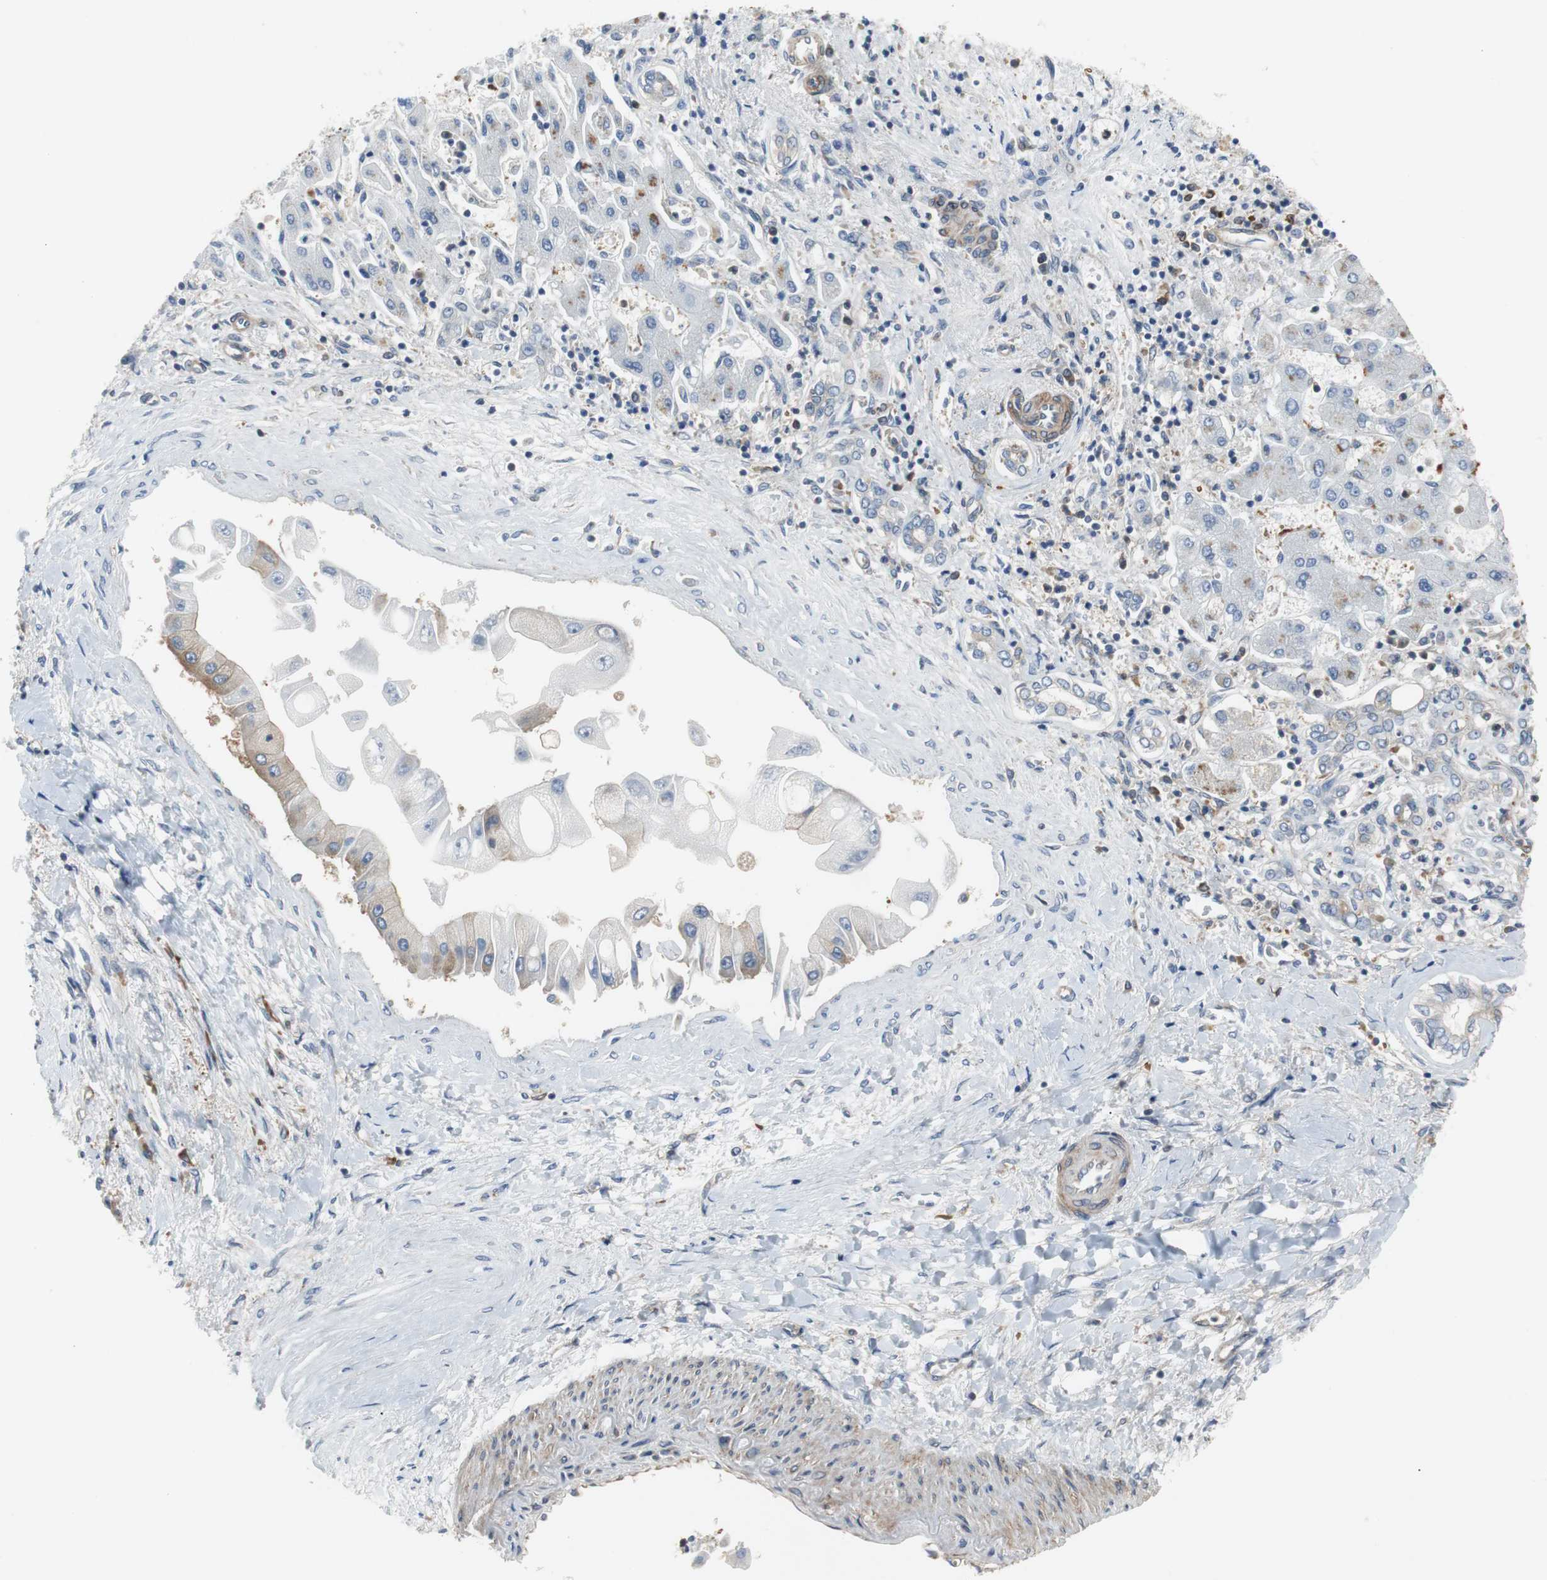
{"staining": {"intensity": "moderate", "quantity": "25%-75%", "location": "cytoplasmic/membranous"}, "tissue": "liver cancer", "cell_type": "Tumor cells", "image_type": "cancer", "snomed": [{"axis": "morphology", "description": "Cholangiocarcinoma"}, {"axis": "topography", "description": "Liver"}], "caption": "Cholangiocarcinoma (liver) tissue reveals moderate cytoplasmic/membranous positivity in about 25%-75% of tumor cells", "gene": "GYS1", "patient": {"sex": "male", "age": 50}}